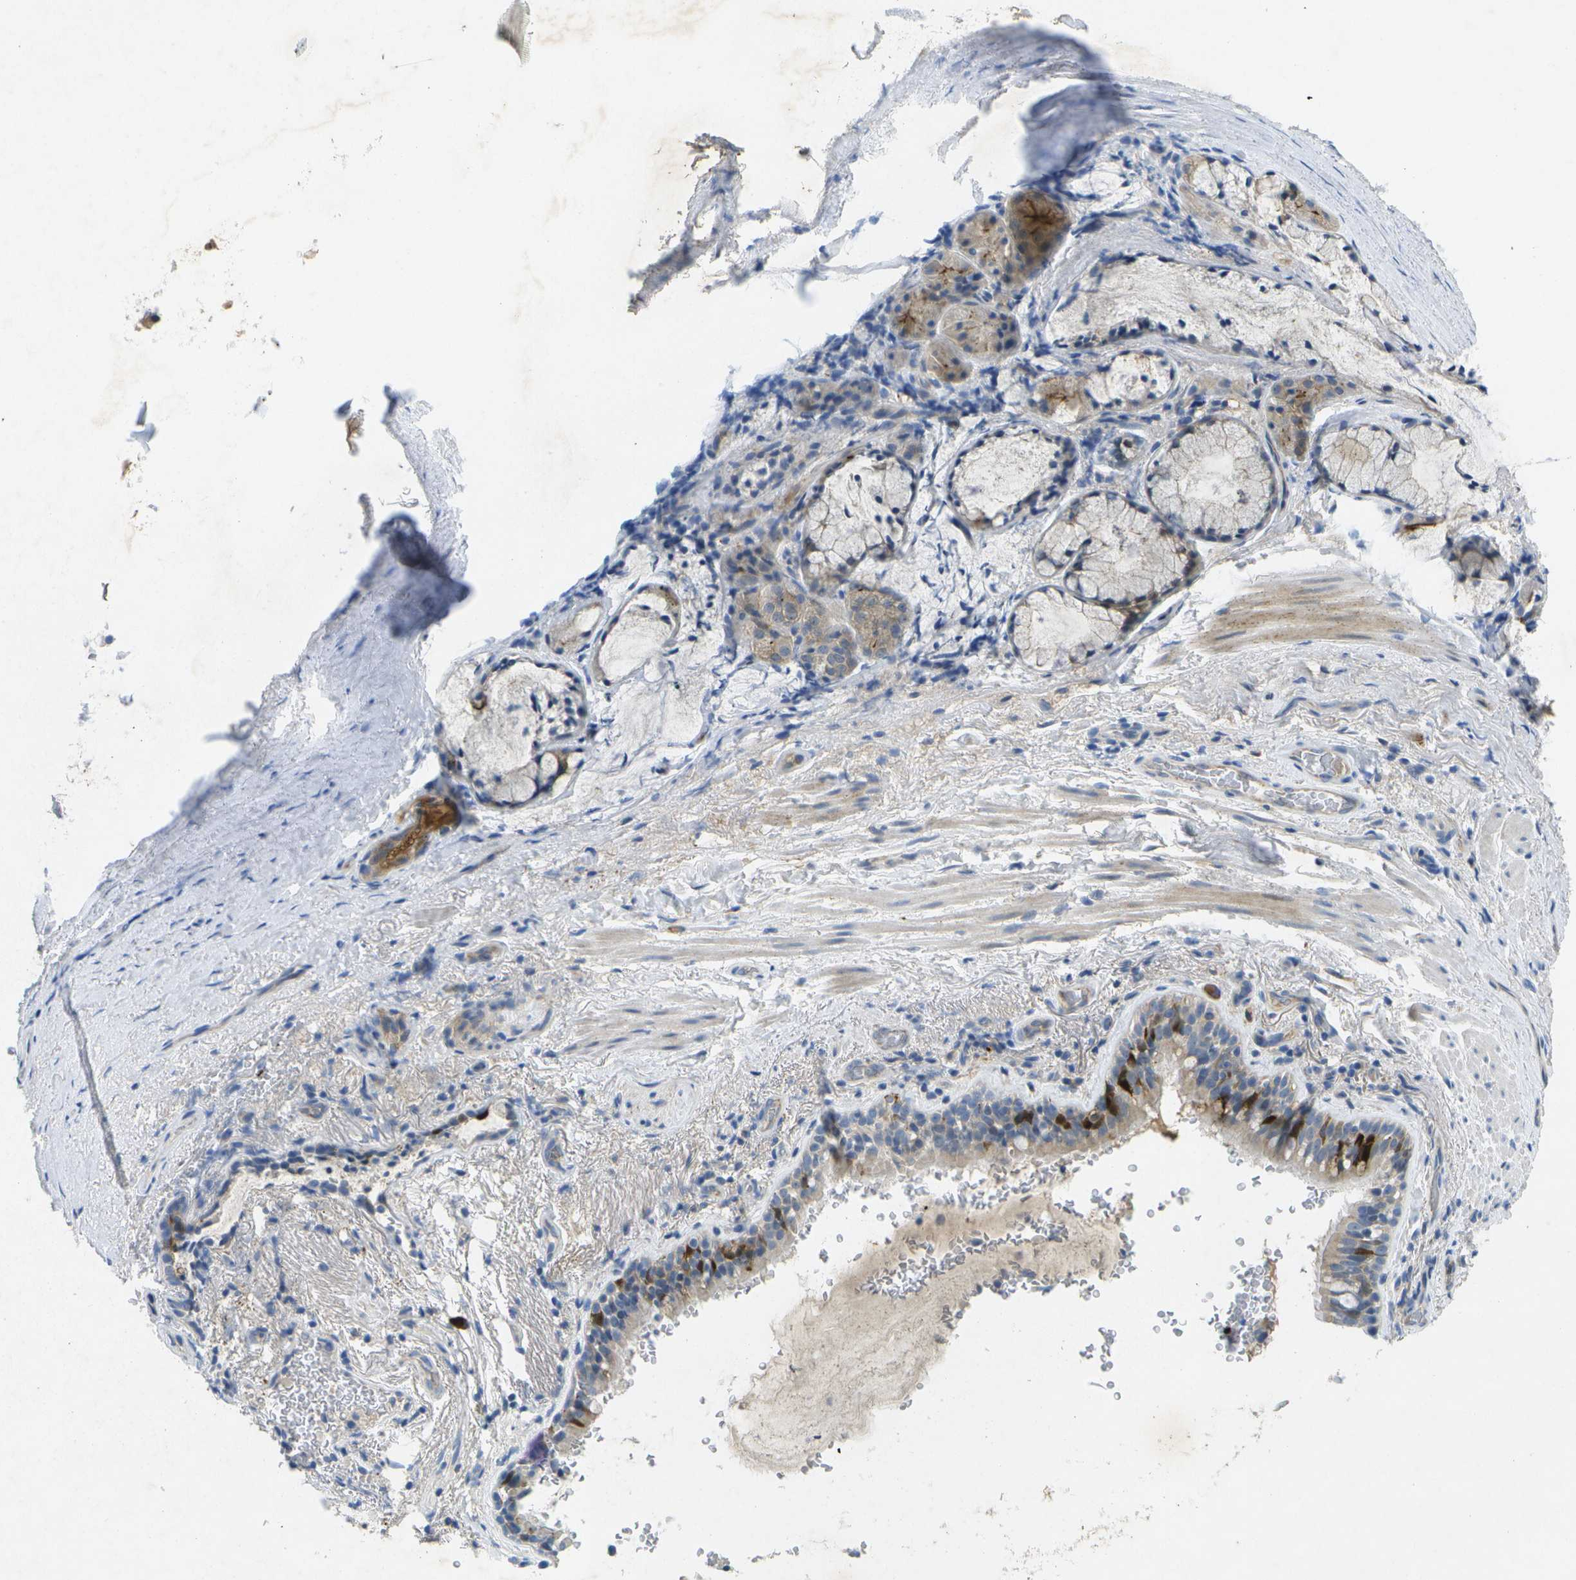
{"staining": {"intensity": "strong", "quantity": "<25%", "location": "cytoplasmic/membranous,nuclear"}, "tissue": "bronchus", "cell_type": "Respiratory epithelial cells", "image_type": "normal", "snomed": [{"axis": "morphology", "description": "Normal tissue, NOS"}, {"axis": "morphology", "description": "Inflammation, NOS"}, {"axis": "topography", "description": "Cartilage tissue"}, {"axis": "topography", "description": "Bronchus"}], "caption": "A brown stain shows strong cytoplasmic/membranous,nuclear expression of a protein in respiratory epithelial cells of benign bronchus. The staining is performed using DAB (3,3'-diaminobenzidine) brown chromogen to label protein expression. The nuclei are counter-stained blue using hematoxylin.", "gene": "LIPG", "patient": {"sex": "male", "age": 77}}